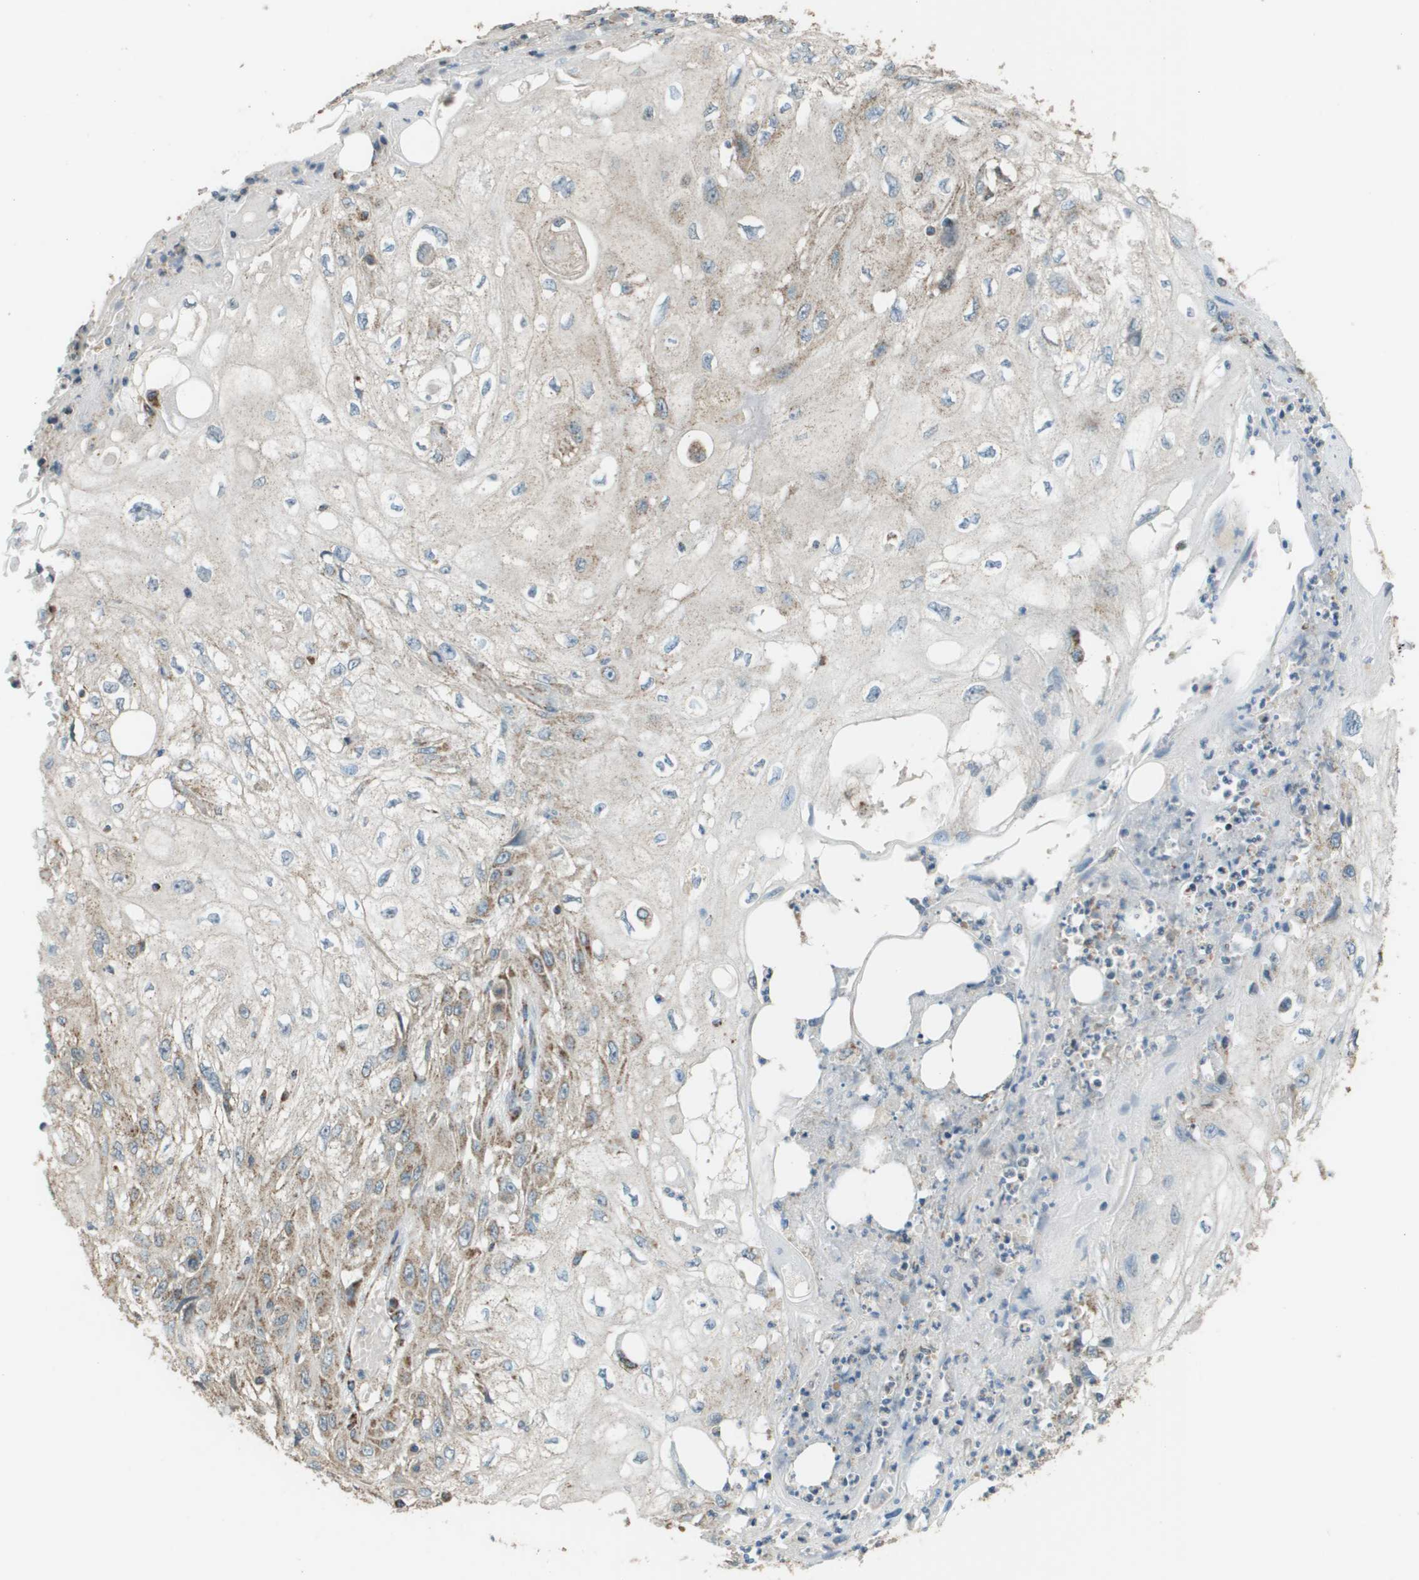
{"staining": {"intensity": "negative", "quantity": "none", "location": "none"}, "tissue": "skin cancer", "cell_type": "Tumor cells", "image_type": "cancer", "snomed": [{"axis": "morphology", "description": "Squamous cell carcinoma, NOS"}, {"axis": "topography", "description": "Skin"}], "caption": "Immunohistochemistry (IHC) image of neoplastic tissue: human skin cancer (squamous cell carcinoma) stained with DAB (3,3'-diaminobenzidine) reveals no significant protein positivity in tumor cells.", "gene": "FH", "patient": {"sex": "male", "age": 75}}